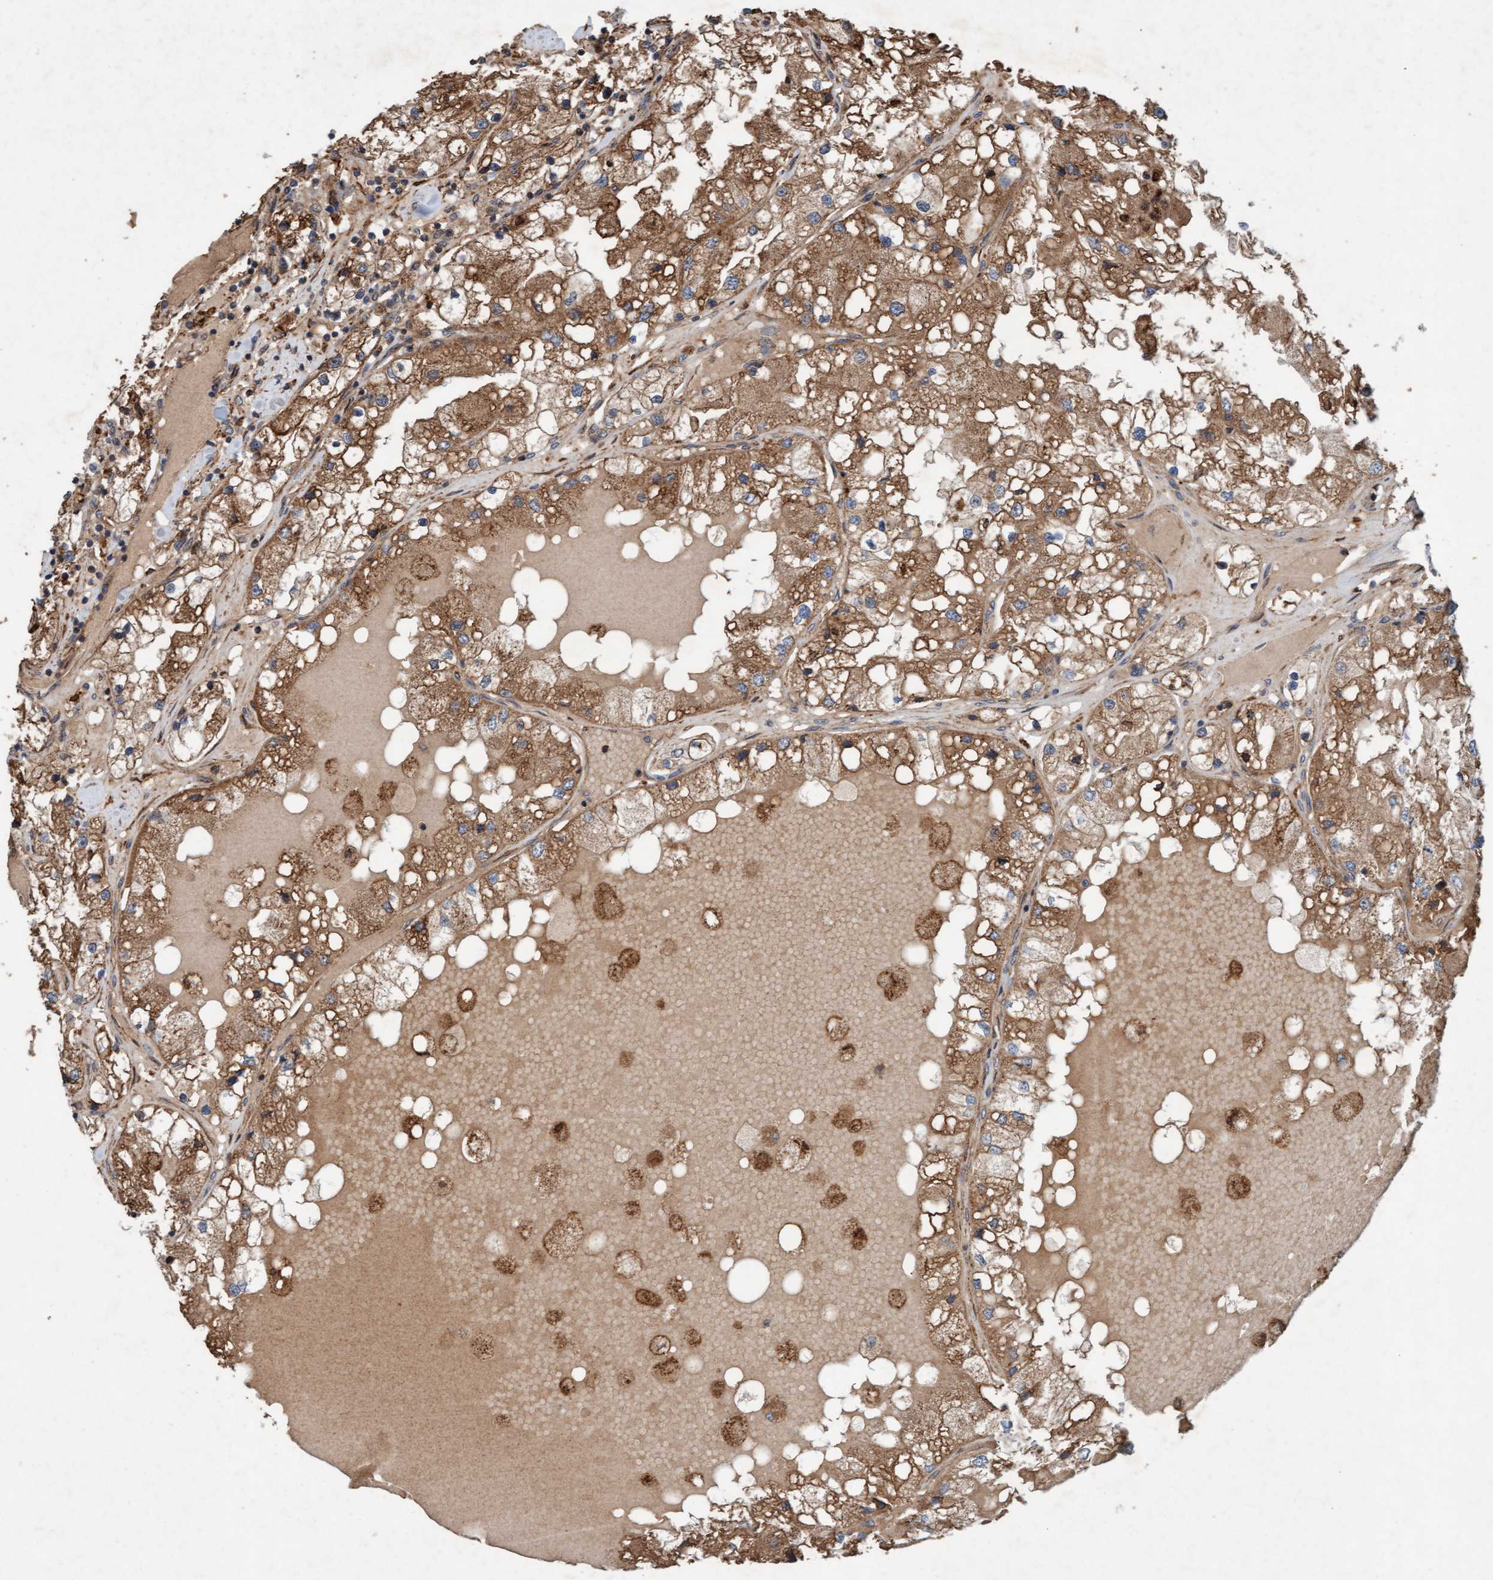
{"staining": {"intensity": "moderate", "quantity": ">75%", "location": "cytoplasmic/membranous"}, "tissue": "renal cancer", "cell_type": "Tumor cells", "image_type": "cancer", "snomed": [{"axis": "morphology", "description": "Adenocarcinoma, NOS"}, {"axis": "topography", "description": "Kidney"}], "caption": "A brown stain labels moderate cytoplasmic/membranous staining of a protein in renal adenocarcinoma tumor cells. (IHC, brightfield microscopy, high magnification).", "gene": "ERAL1", "patient": {"sex": "male", "age": 68}}